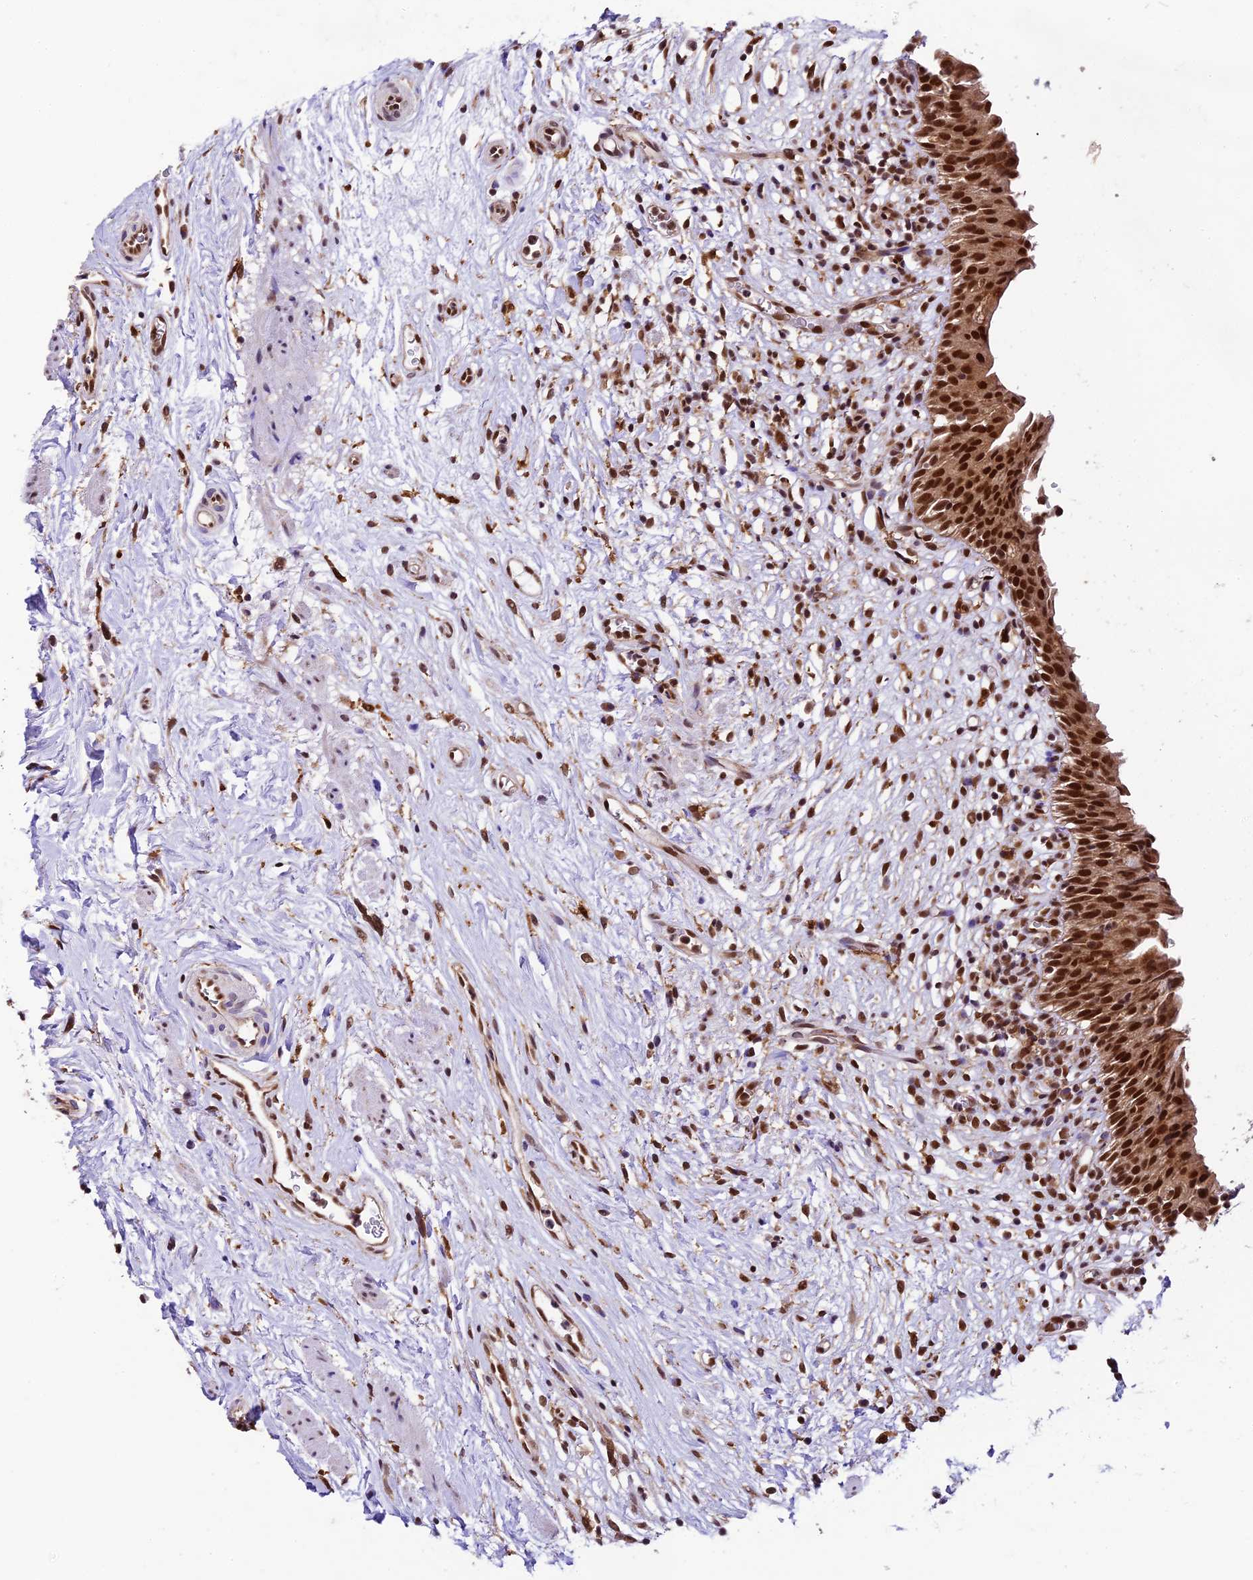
{"staining": {"intensity": "strong", "quantity": ">75%", "location": "nuclear"}, "tissue": "urinary bladder", "cell_type": "Urothelial cells", "image_type": "normal", "snomed": [{"axis": "morphology", "description": "Normal tissue, NOS"}, {"axis": "morphology", "description": "Inflammation, NOS"}, {"axis": "topography", "description": "Urinary bladder"}], "caption": "A photomicrograph showing strong nuclear positivity in about >75% of urothelial cells in normal urinary bladder, as visualized by brown immunohistochemical staining.", "gene": "TRIM22", "patient": {"sex": "male", "age": 63}}